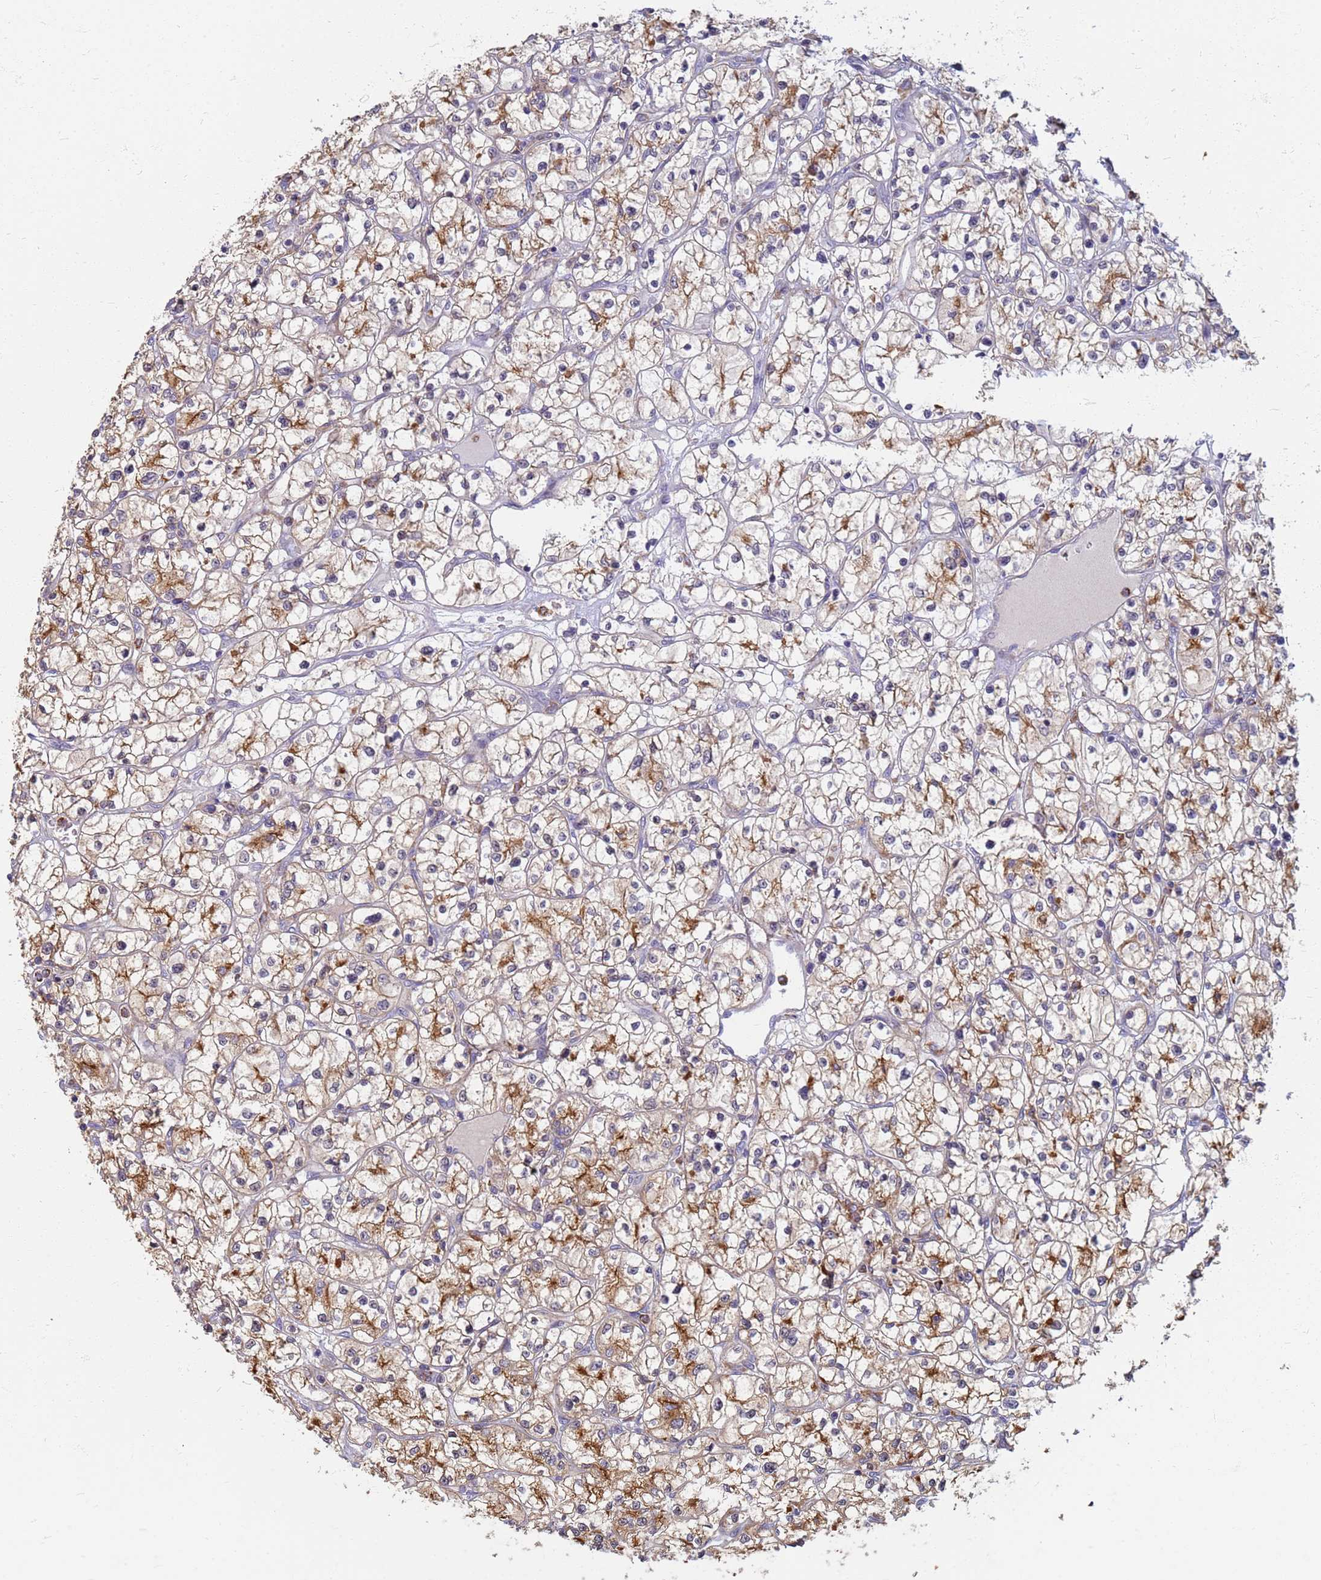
{"staining": {"intensity": "moderate", "quantity": ">75%", "location": "cytoplasmic/membranous"}, "tissue": "renal cancer", "cell_type": "Tumor cells", "image_type": "cancer", "snomed": [{"axis": "morphology", "description": "Adenocarcinoma, NOS"}, {"axis": "topography", "description": "Kidney"}], "caption": "Human renal cancer stained with a brown dye demonstrates moderate cytoplasmic/membranous positive expression in about >75% of tumor cells.", "gene": "ATP6V1E1", "patient": {"sex": "female", "age": 64}}